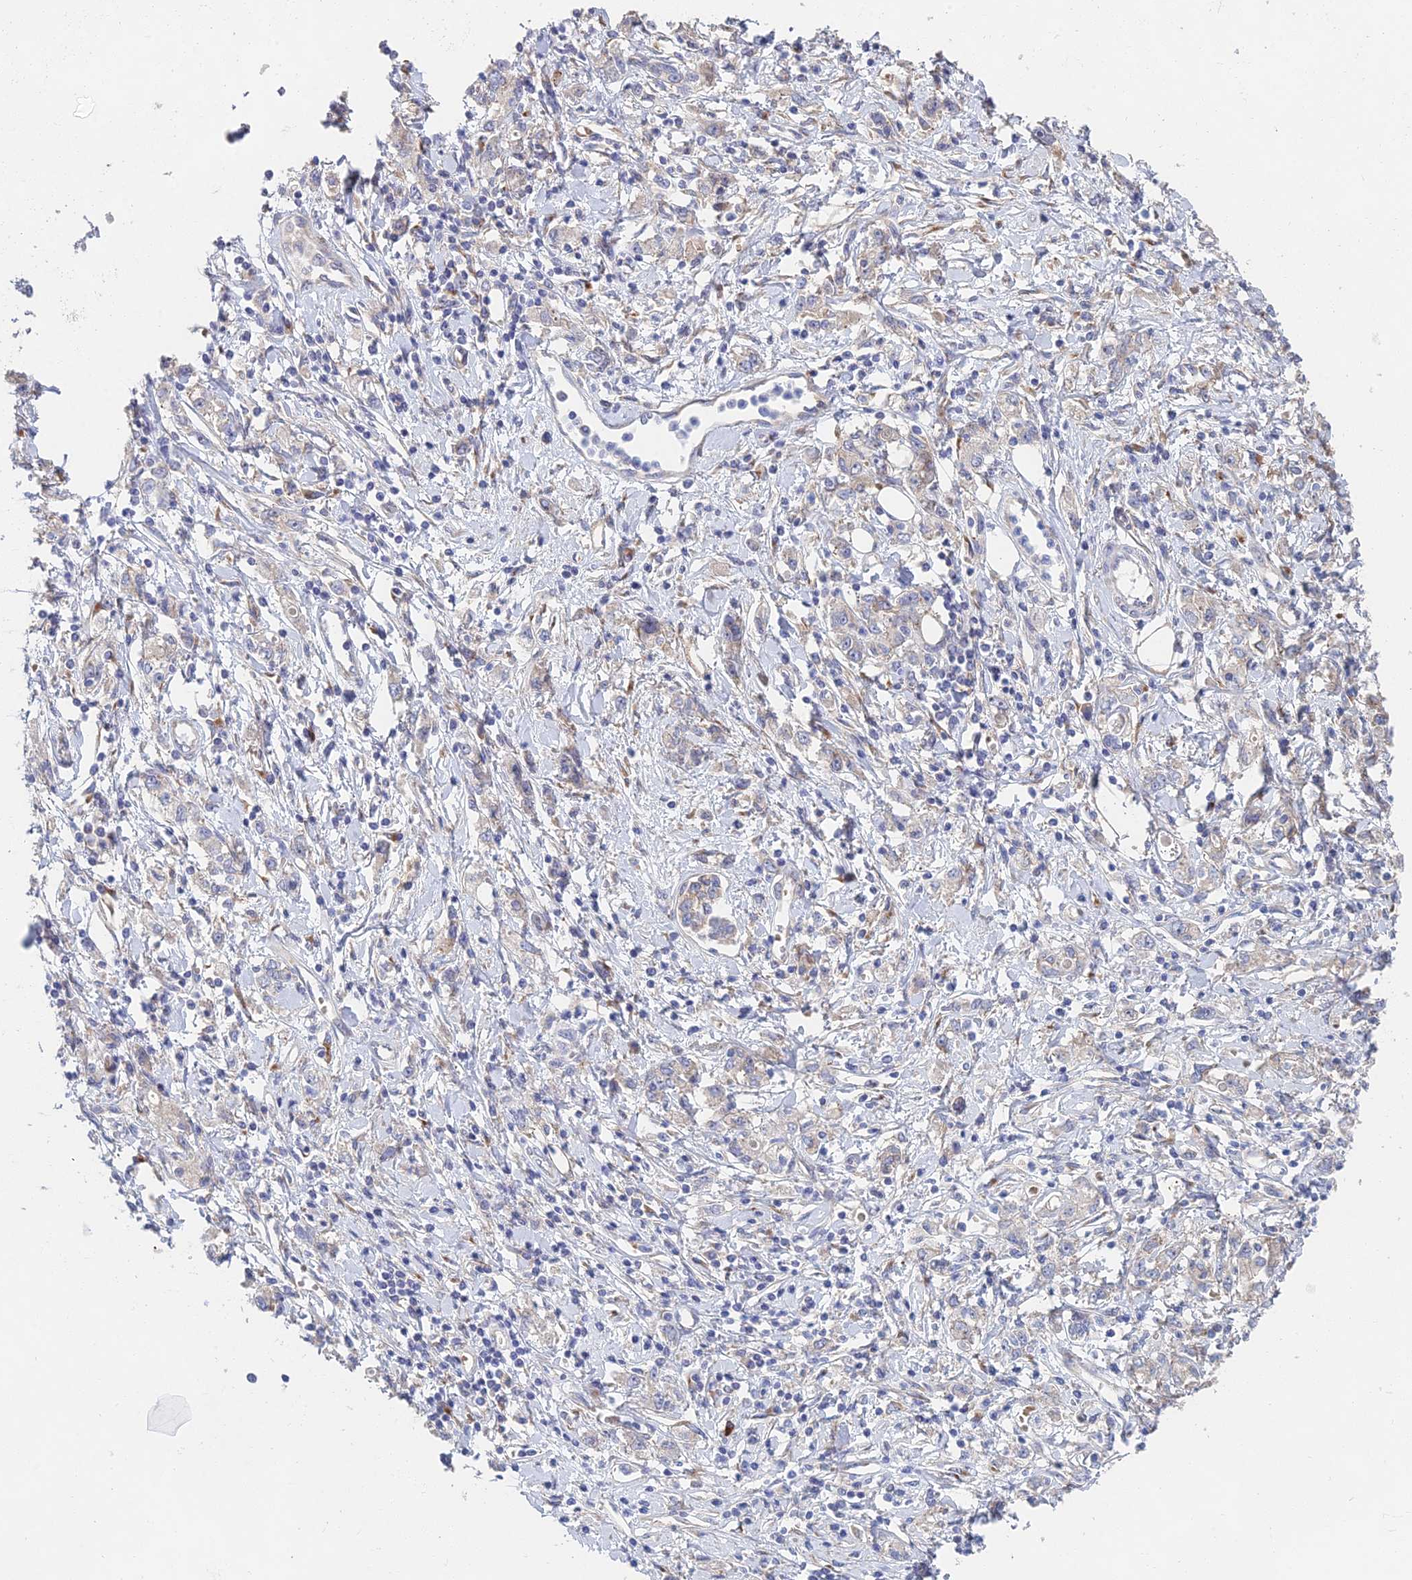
{"staining": {"intensity": "weak", "quantity": "<25%", "location": "cytoplasmic/membranous"}, "tissue": "stomach cancer", "cell_type": "Tumor cells", "image_type": "cancer", "snomed": [{"axis": "morphology", "description": "Adenocarcinoma, NOS"}, {"axis": "topography", "description": "Stomach"}], "caption": "Tumor cells show no significant protein expression in stomach cancer.", "gene": "ELOF1", "patient": {"sex": "female", "age": 76}}